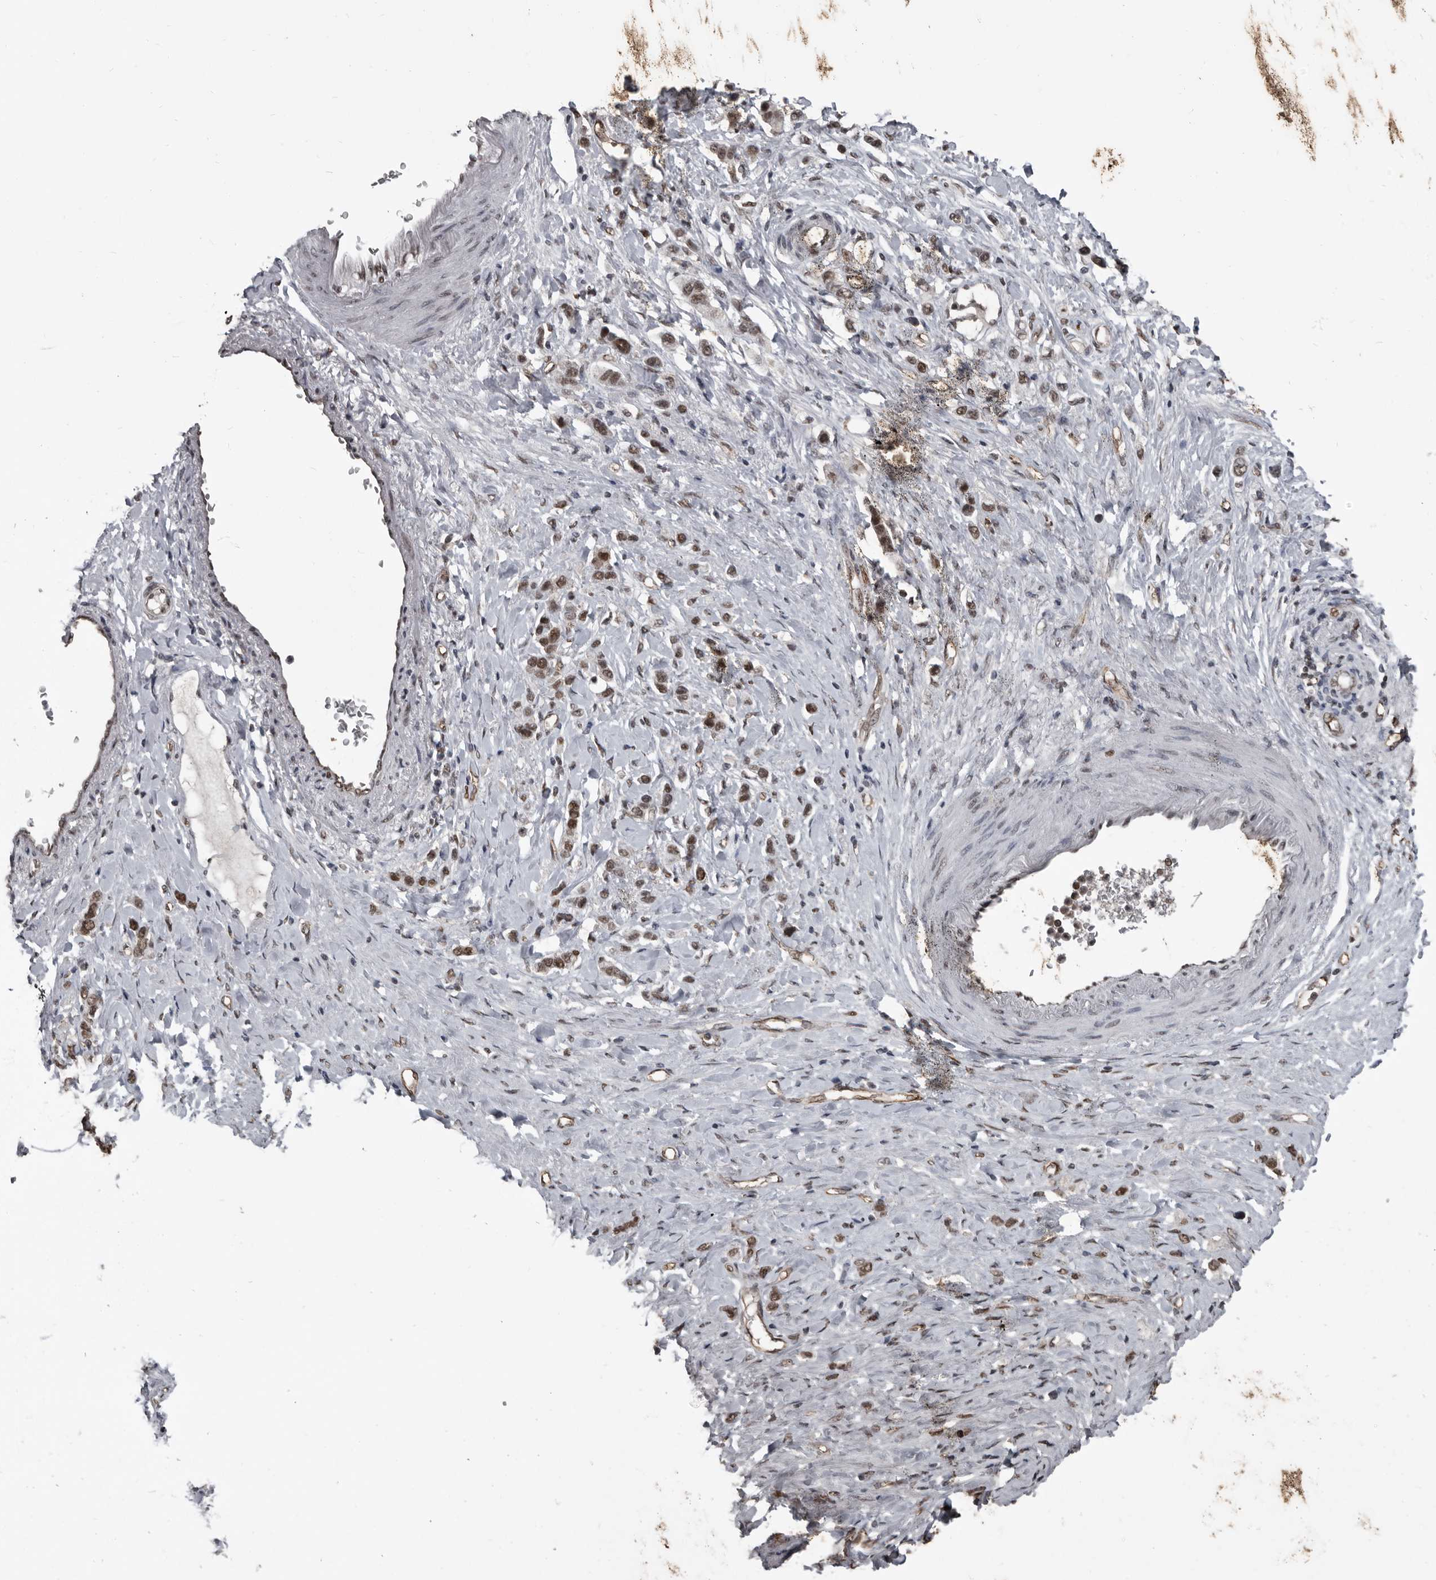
{"staining": {"intensity": "moderate", "quantity": ">75%", "location": "nuclear"}, "tissue": "stomach cancer", "cell_type": "Tumor cells", "image_type": "cancer", "snomed": [{"axis": "morphology", "description": "Adenocarcinoma, NOS"}, {"axis": "topography", "description": "Stomach"}], "caption": "Immunohistochemical staining of human stomach cancer exhibits moderate nuclear protein expression in approximately >75% of tumor cells.", "gene": "CHD1L", "patient": {"sex": "female", "age": 65}}